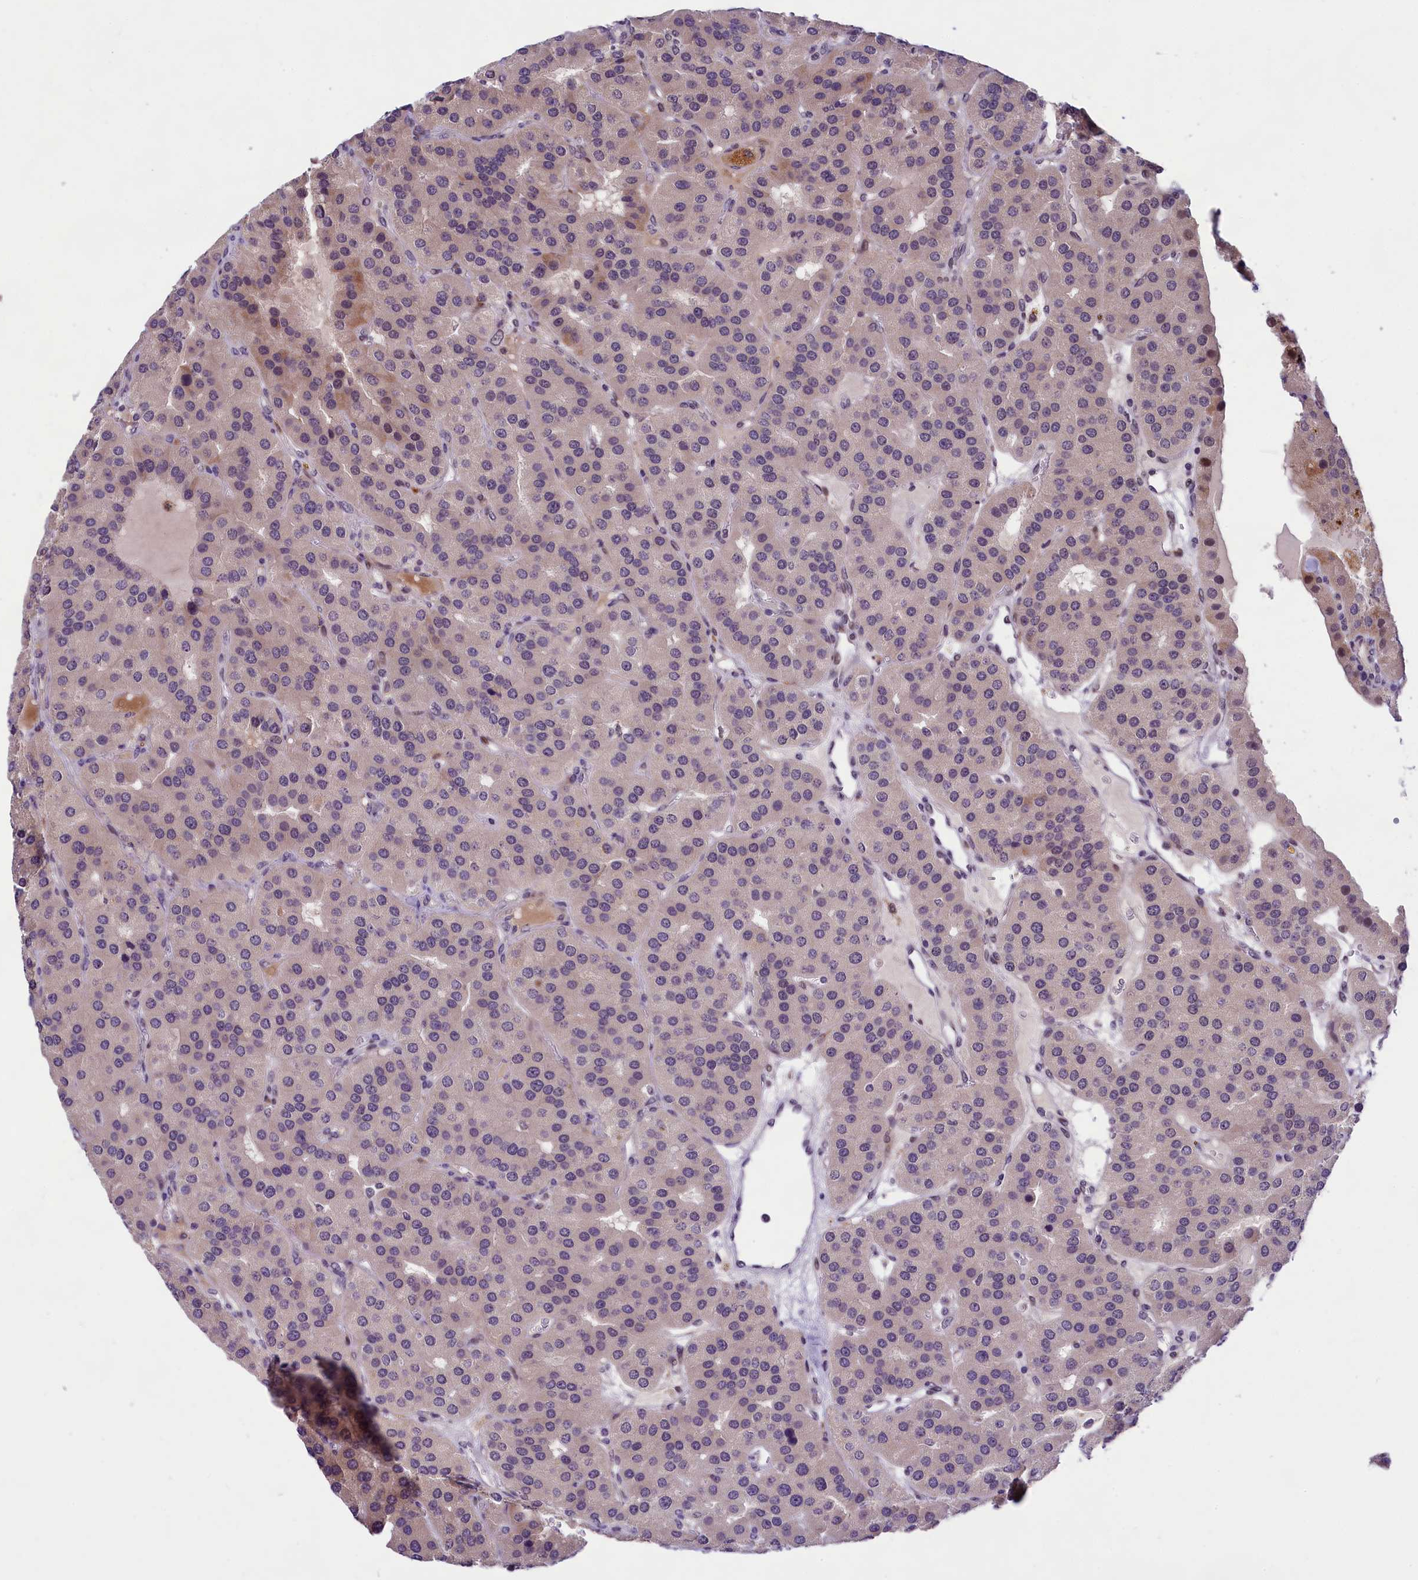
{"staining": {"intensity": "negative", "quantity": "none", "location": "none"}, "tissue": "parathyroid gland", "cell_type": "Glandular cells", "image_type": "normal", "snomed": [{"axis": "morphology", "description": "Normal tissue, NOS"}, {"axis": "morphology", "description": "Adenoma, NOS"}, {"axis": "topography", "description": "Parathyroid gland"}], "caption": "A high-resolution histopathology image shows IHC staining of benign parathyroid gland, which displays no significant positivity in glandular cells. (DAB immunohistochemistry with hematoxylin counter stain).", "gene": "FBXO45", "patient": {"sex": "female", "age": 86}}